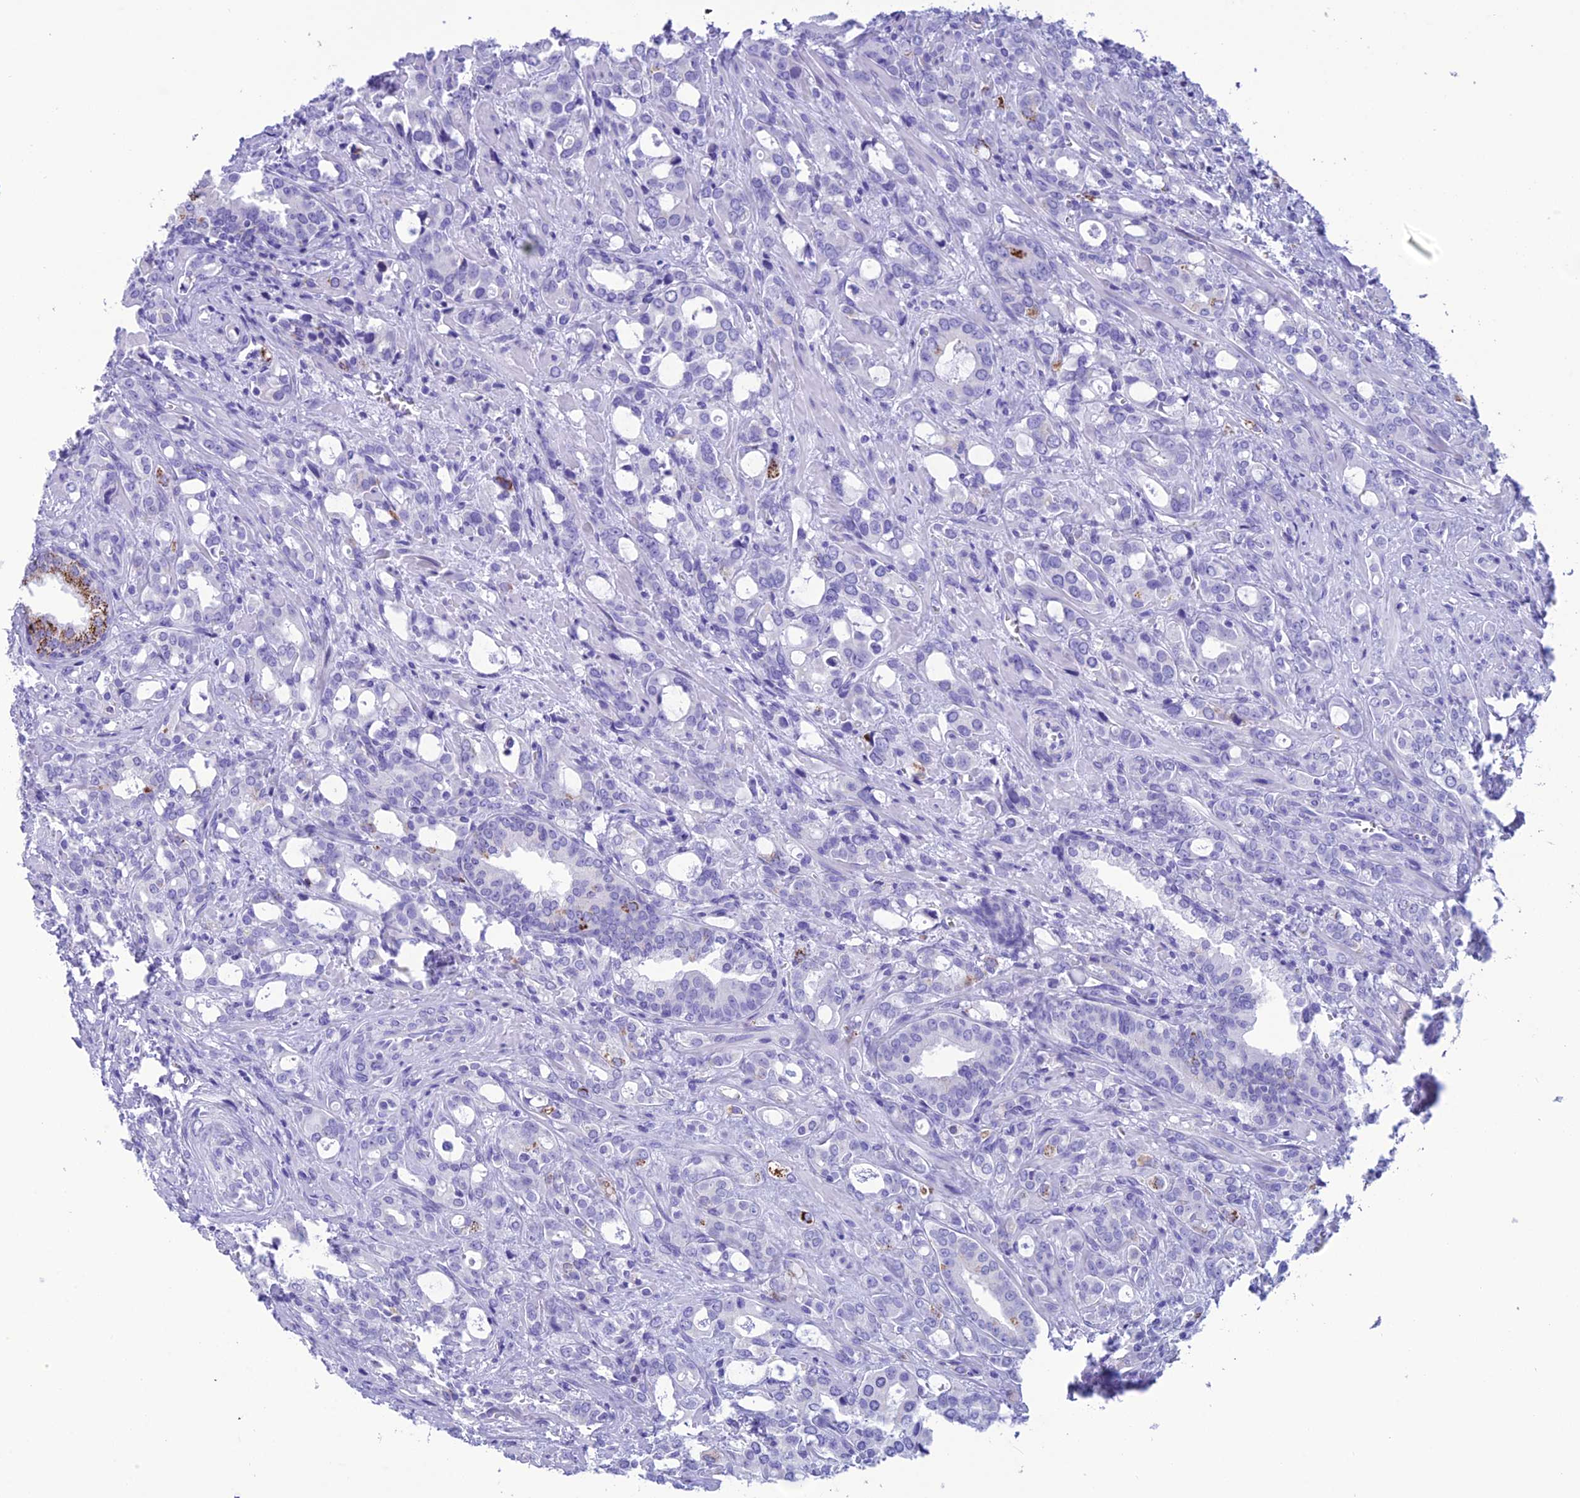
{"staining": {"intensity": "moderate", "quantity": "<25%", "location": "cytoplasmic/membranous"}, "tissue": "prostate cancer", "cell_type": "Tumor cells", "image_type": "cancer", "snomed": [{"axis": "morphology", "description": "Adenocarcinoma, High grade"}, {"axis": "topography", "description": "Prostate"}], "caption": "A brown stain highlights moderate cytoplasmic/membranous positivity of a protein in prostate cancer tumor cells. The staining was performed using DAB to visualize the protein expression in brown, while the nuclei were stained in blue with hematoxylin (Magnification: 20x).", "gene": "TRAM1L1", "patient": {"sex": "male", "age": 72}}